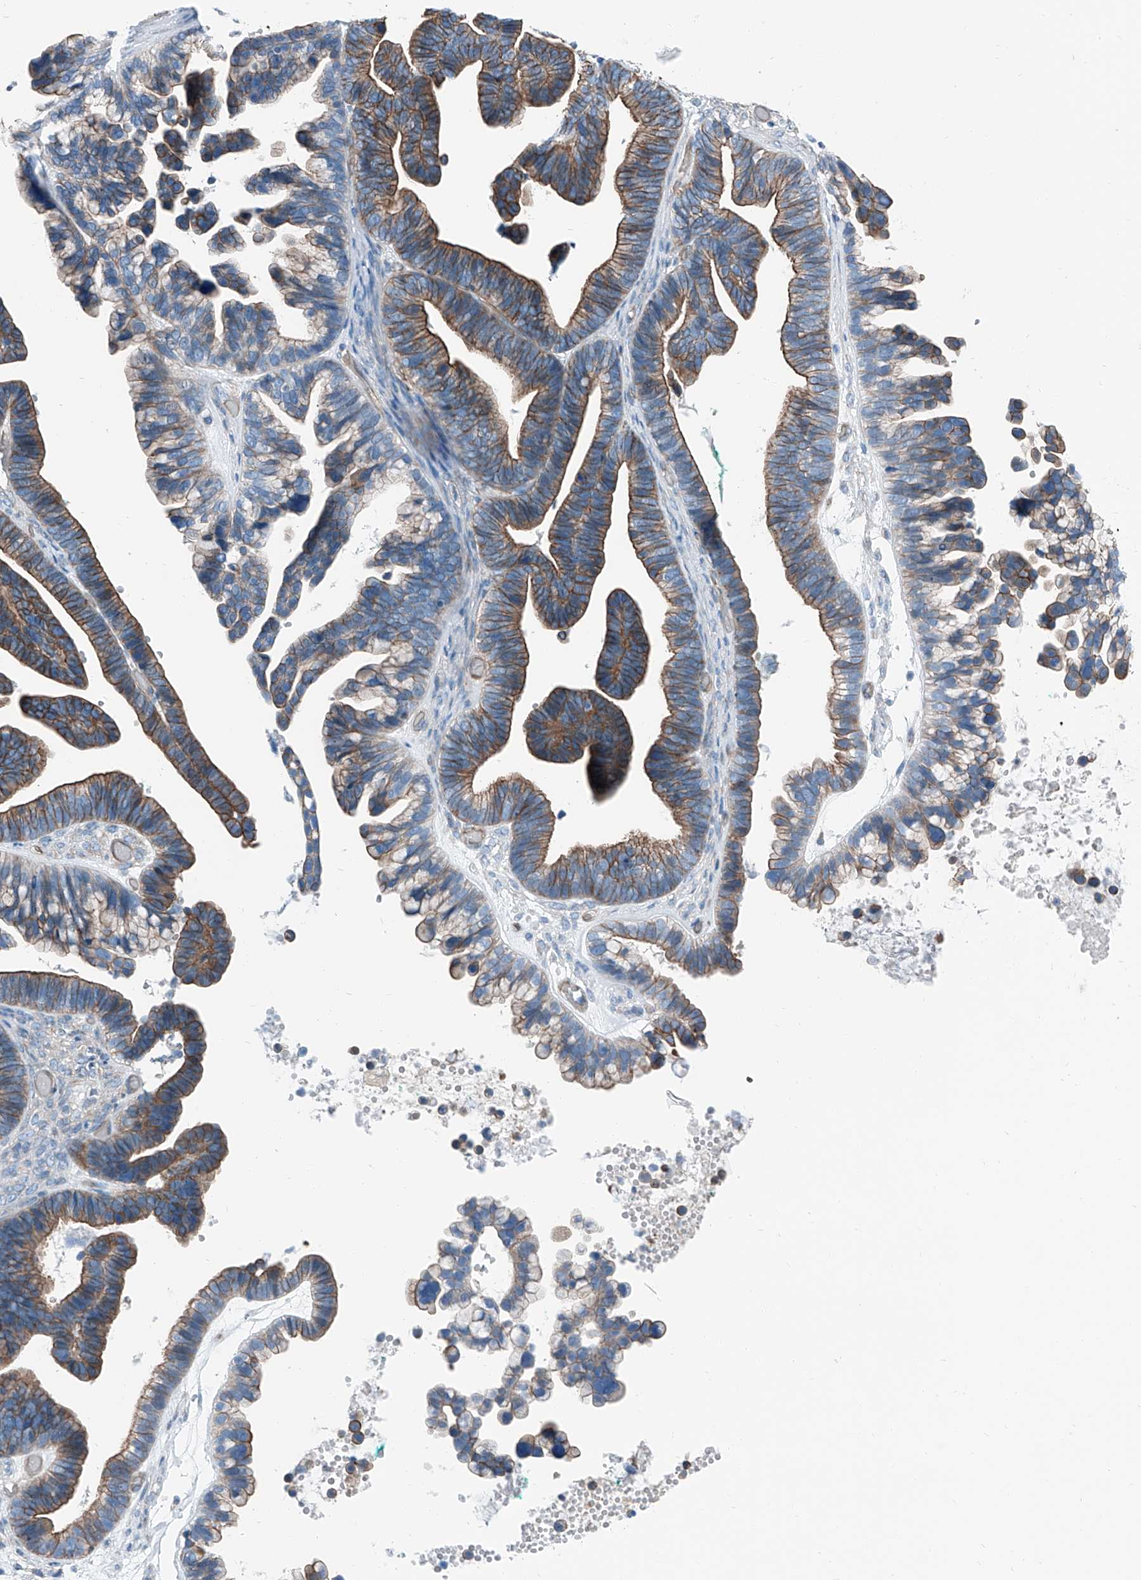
{"staining": {"intensity": "strong", "quantity": "25%-75%", "location": "cytoplasmic/membranous"}, "tissue": "ovarian cancer", "cell_type": "Tumor cells", "image_type": "cancer", "snomed": [{"axis": "morphology", "description": "Cystadenocarcinoma, serous, NOS"}, {"axis": "topography", "description": "Ovary"}], "caption": "Human ovarian serous cystadenocarcinoma stained with a brown dye demonstrates strong cytoplasmic/membranous positive positivity in approximately 25%-75% of tumor cells.", "gene": "THEMIS2", "patient": {"sex": "female", "age": 56}}